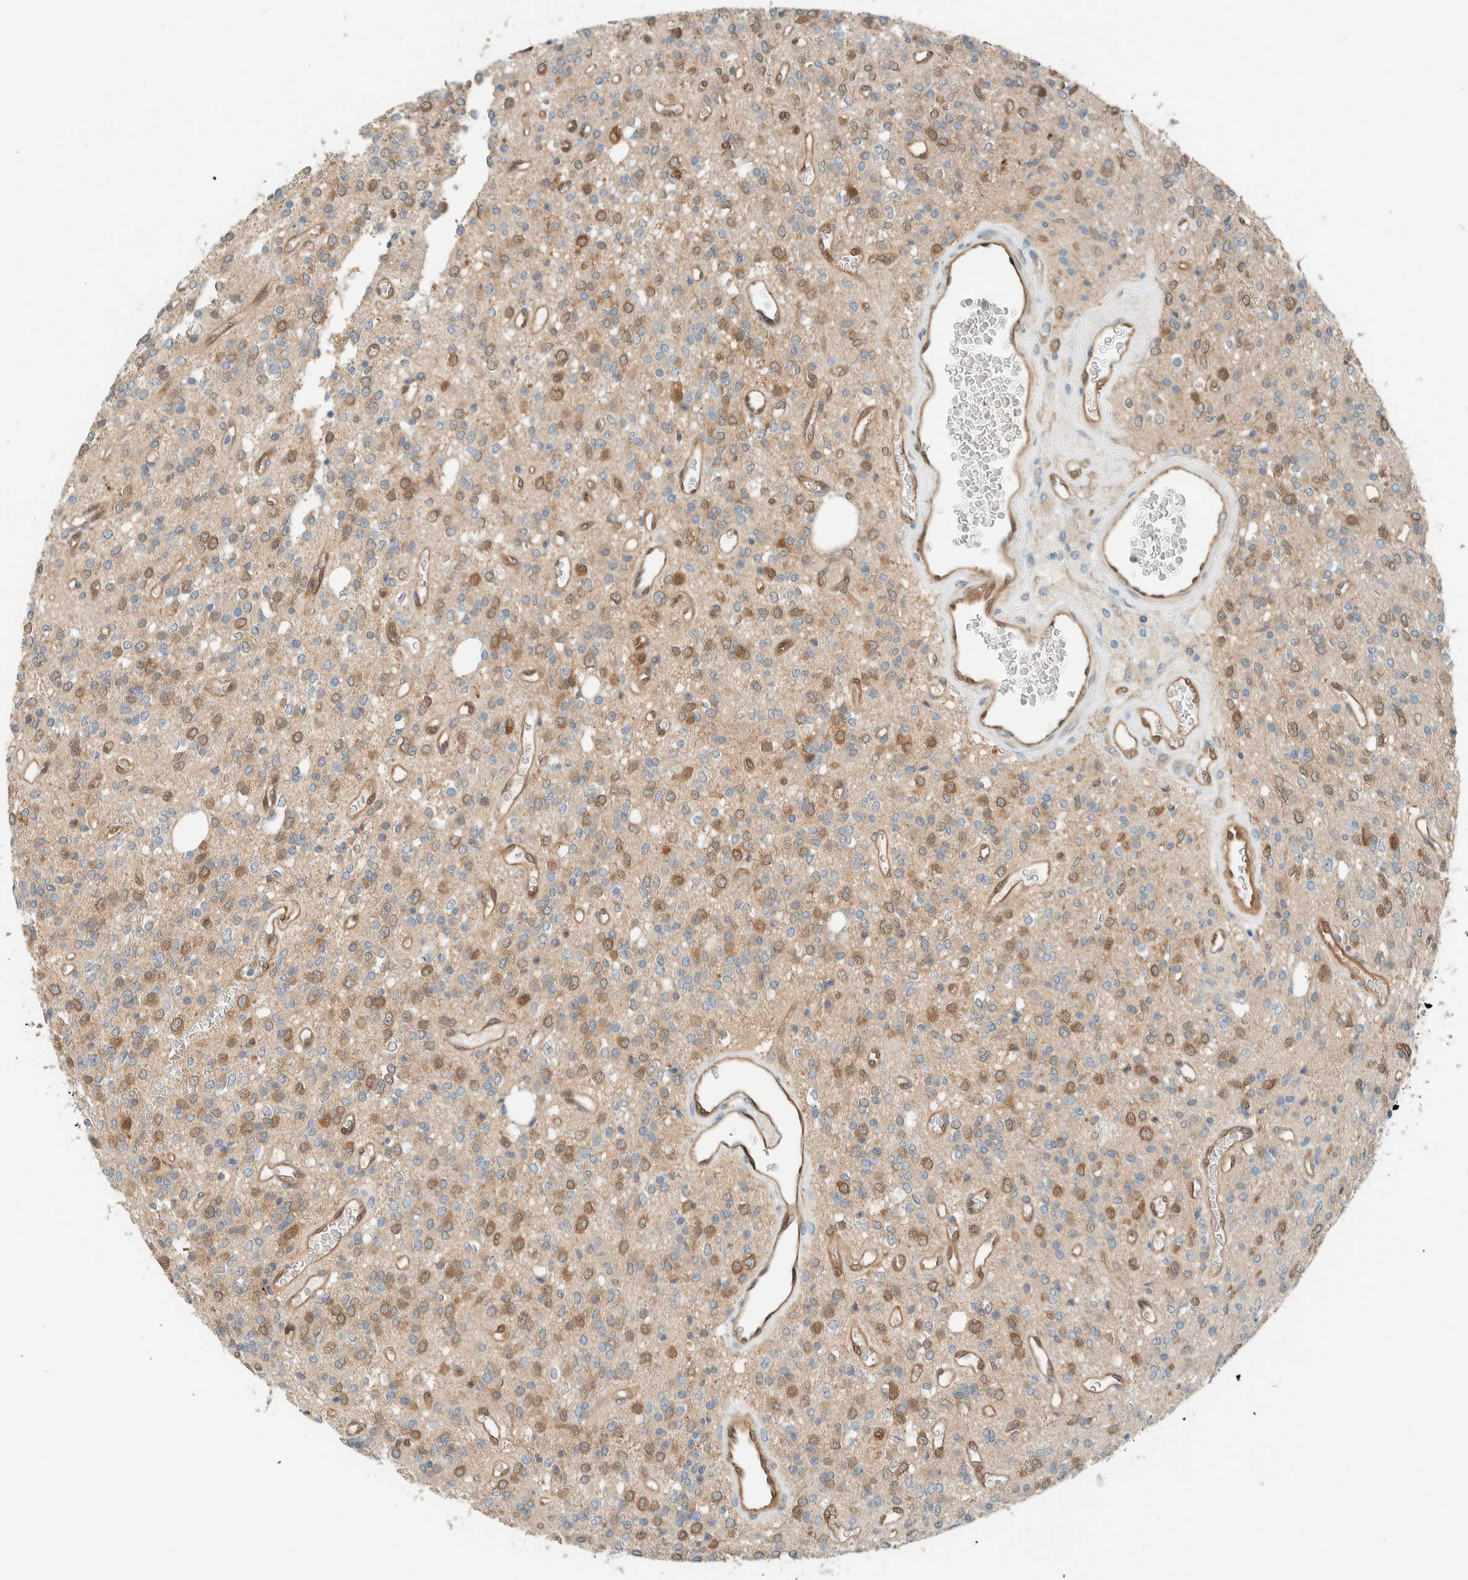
{"staining": {"intensity": "moderate", "quantity": "25%-75%", "location": "cytoplasmic/membranous,nuclear"}, "tissue": "glioma", "cell_type": "Tumor cells", "image_type": "cancer", "snomed": [{"axis": "morphology", "description": "Glioma, malignant, High grade"}, {"axis": "topography", "description": "Brain"}], "caption": "Glioma stained with DAB (3,3'-diaminobenzidine) immunohistochemistry (IHC) demonstrates medium levels of moderate cytoplasmic/membranous and nuclear staining in about 25%-75% of tumor cells.", "gene": "NXN", "patient": {"sex": "male", "age": 34}}